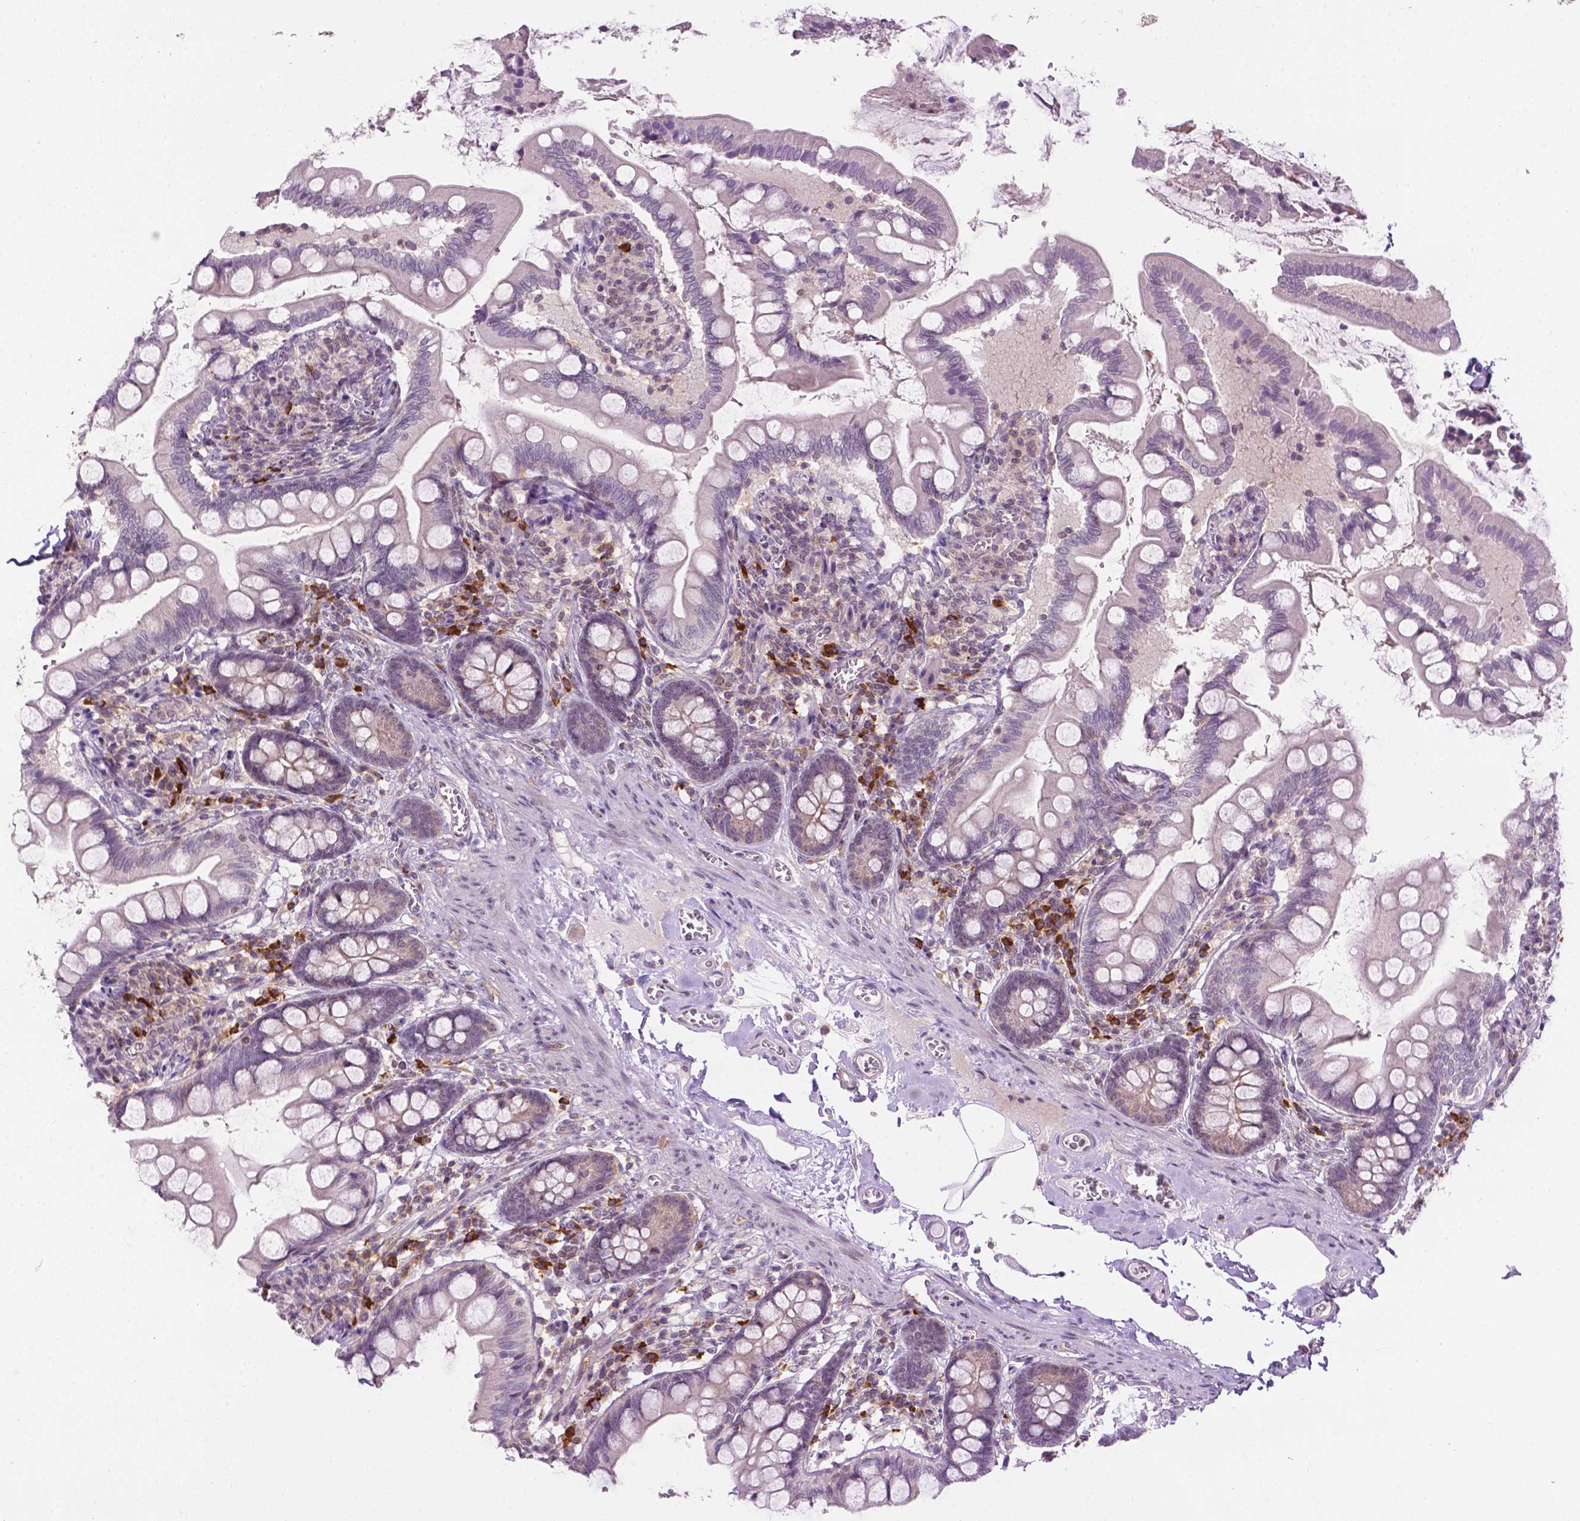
{"staining": {"intensity": "negative", "quantity": "none", "location": "none"}, "tissue": "small intestine", "cell_type": "Glandular cells", "image_type": "normal", "snomed": [{"axis": "morphology", "description": "Normal tissue, NOS"}, {"axis": "topography", "description": "Small intestine"}], "caption": "A high-resolution image shows IHC staining of normal small intestine, which displays no significant staining in glandular cells. (DAB IHC, high magnification).", "gene": "DENND4A", "patient": {"sex": "female", "age": 56}}